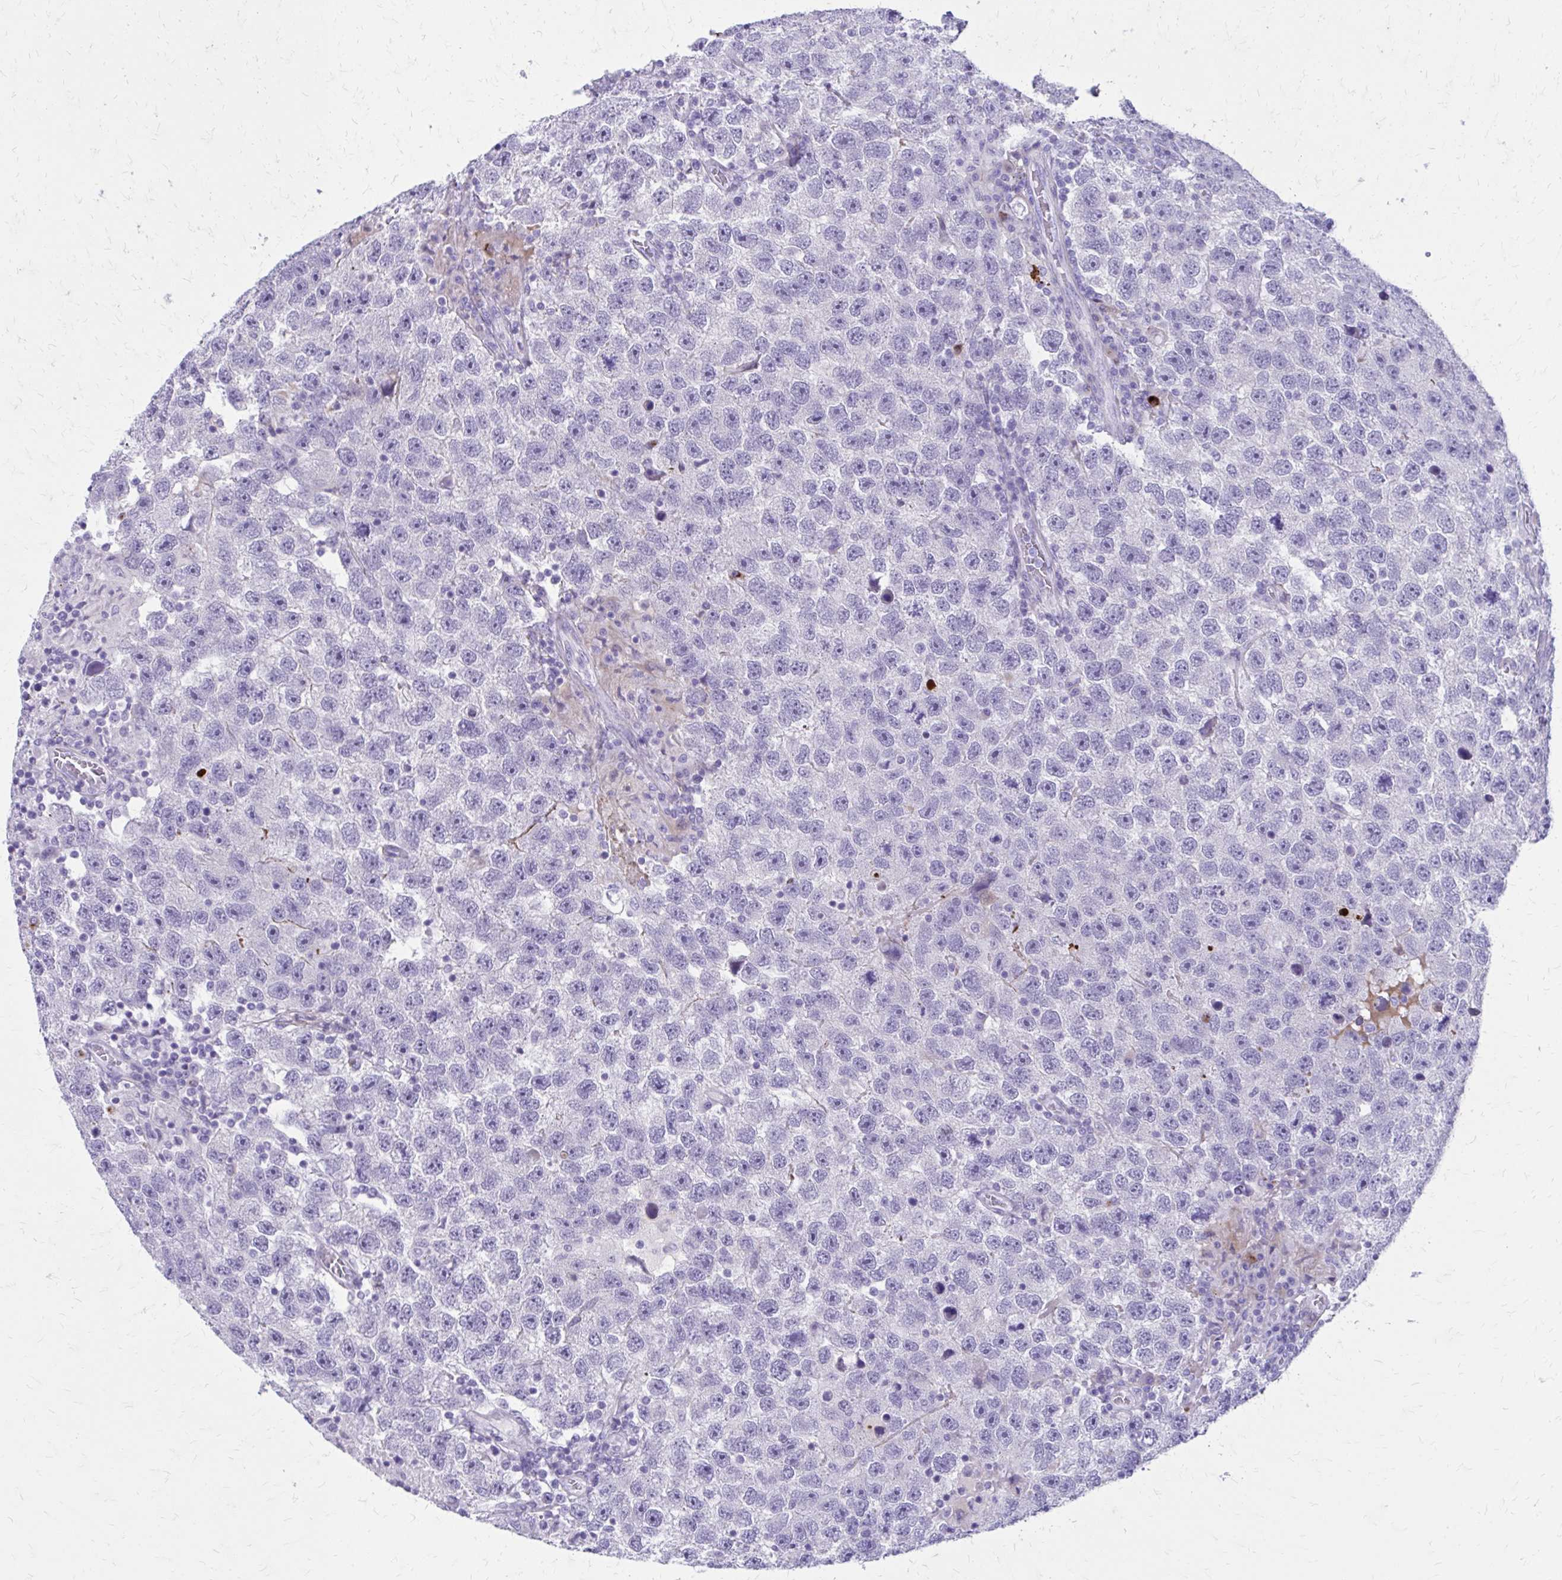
{"staining": {"intensity": "negative", "quantity": "none", "location": "none"}, "tissue": "testis cancer", "cell_type": "Tumor cells", "image_type": "cancer", "snomed": [{"axis": "morphology", "description": "Seminoma, NOS"}, {"axis": "topography", "description": "Testis"}], "caption": "Protein analysis of testis cancer exhibits no significant staining in tumor cells.", "gene": "SATL1", "patient": {"sex": "male", "age": 26}}